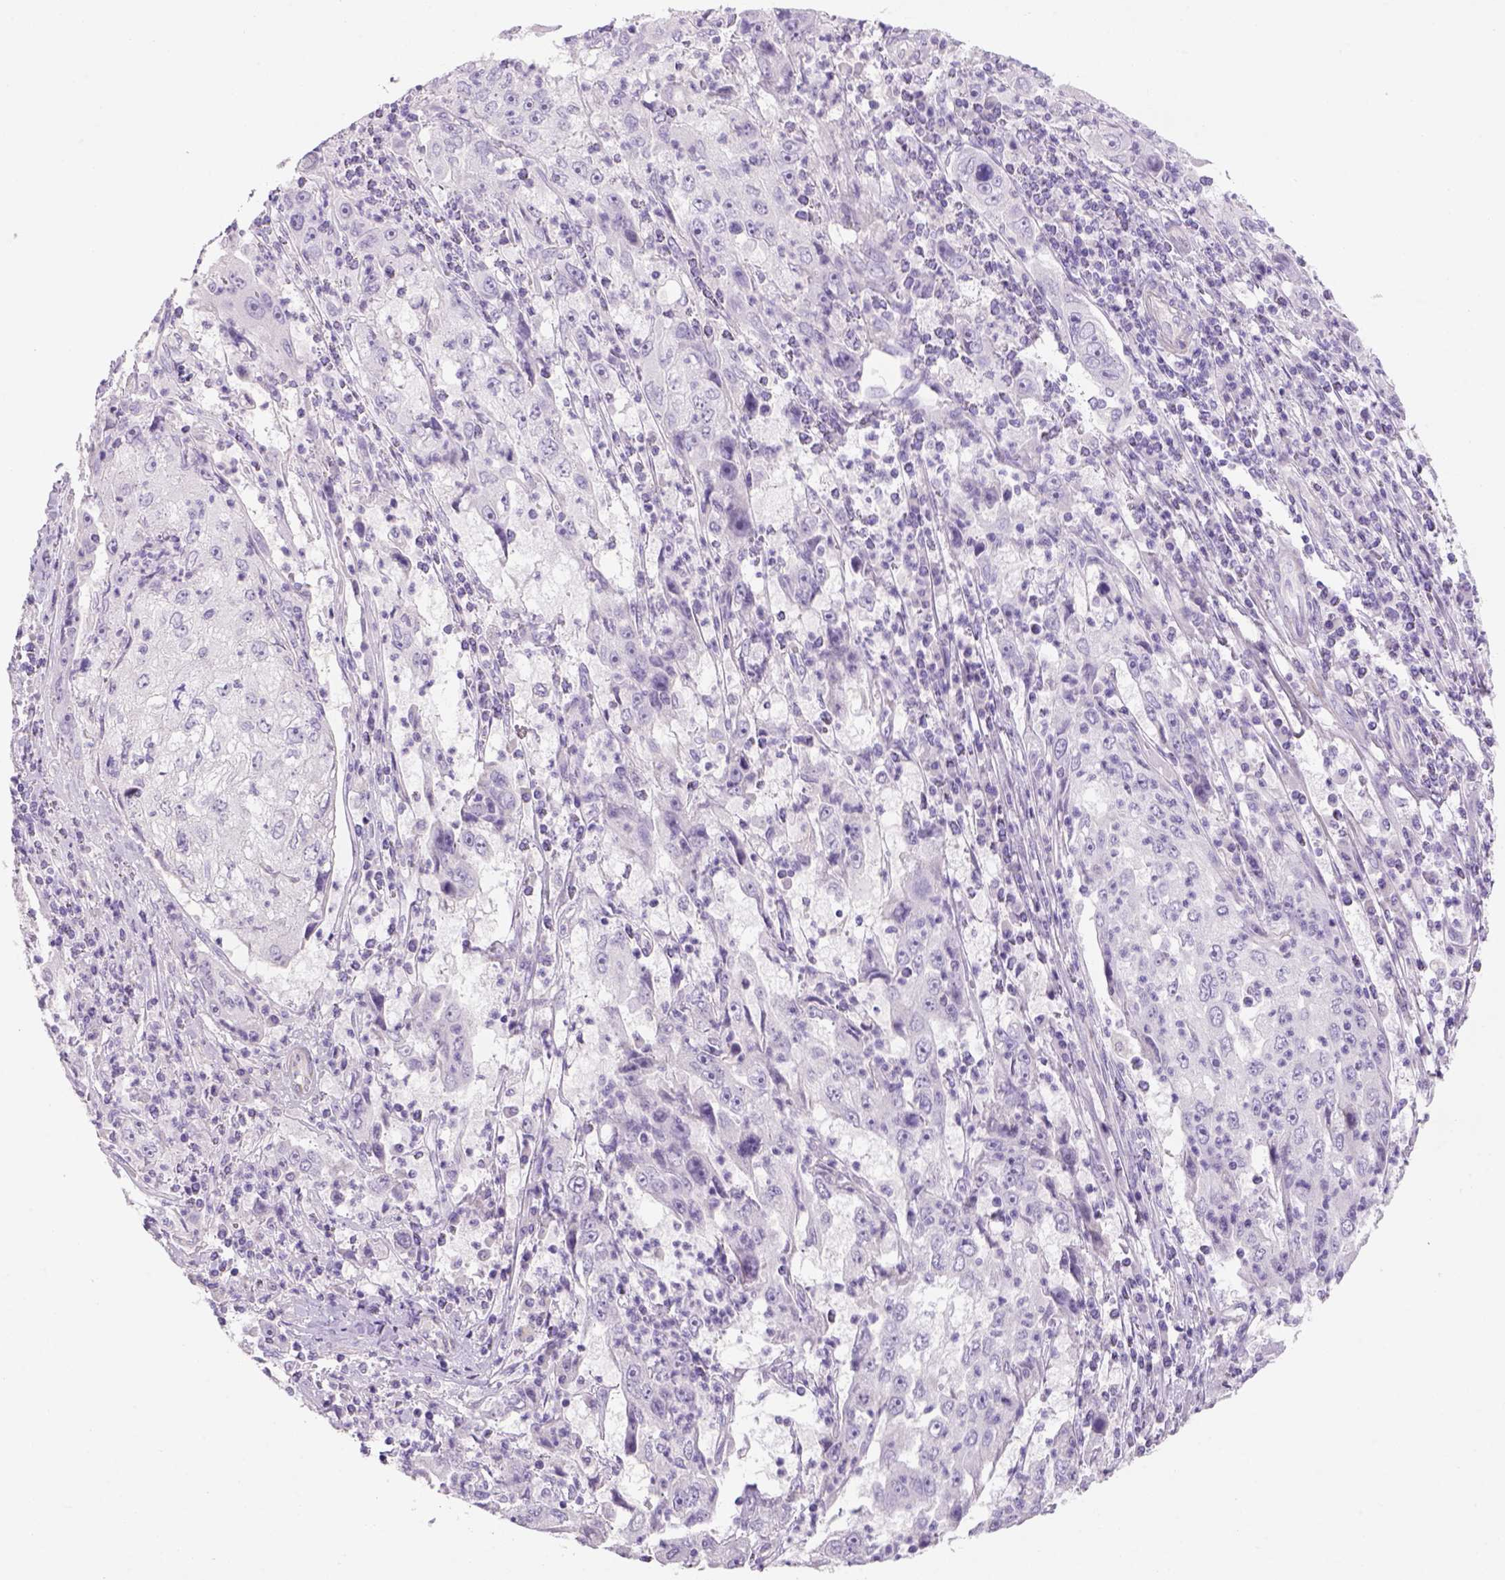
{"staining": {"intensity": "negative", "quantity": "none", "location": "none"}, "tissue": "cervical cancer", "cell_type": "Tumor cells", "image_type": "cancer", "snomed": [{"axis": "morphology", "description": "Squamous cell carcinoma, NOS"}, {"axis": "topography", "description": "Cervix"}], "caption": "An image of cervical cancer (squamous cell carcinoma) stained for a protein shows no brown staining in tumor cells.", "gene": "TENM4", "patient": {"sex": "female", "age": 36}}